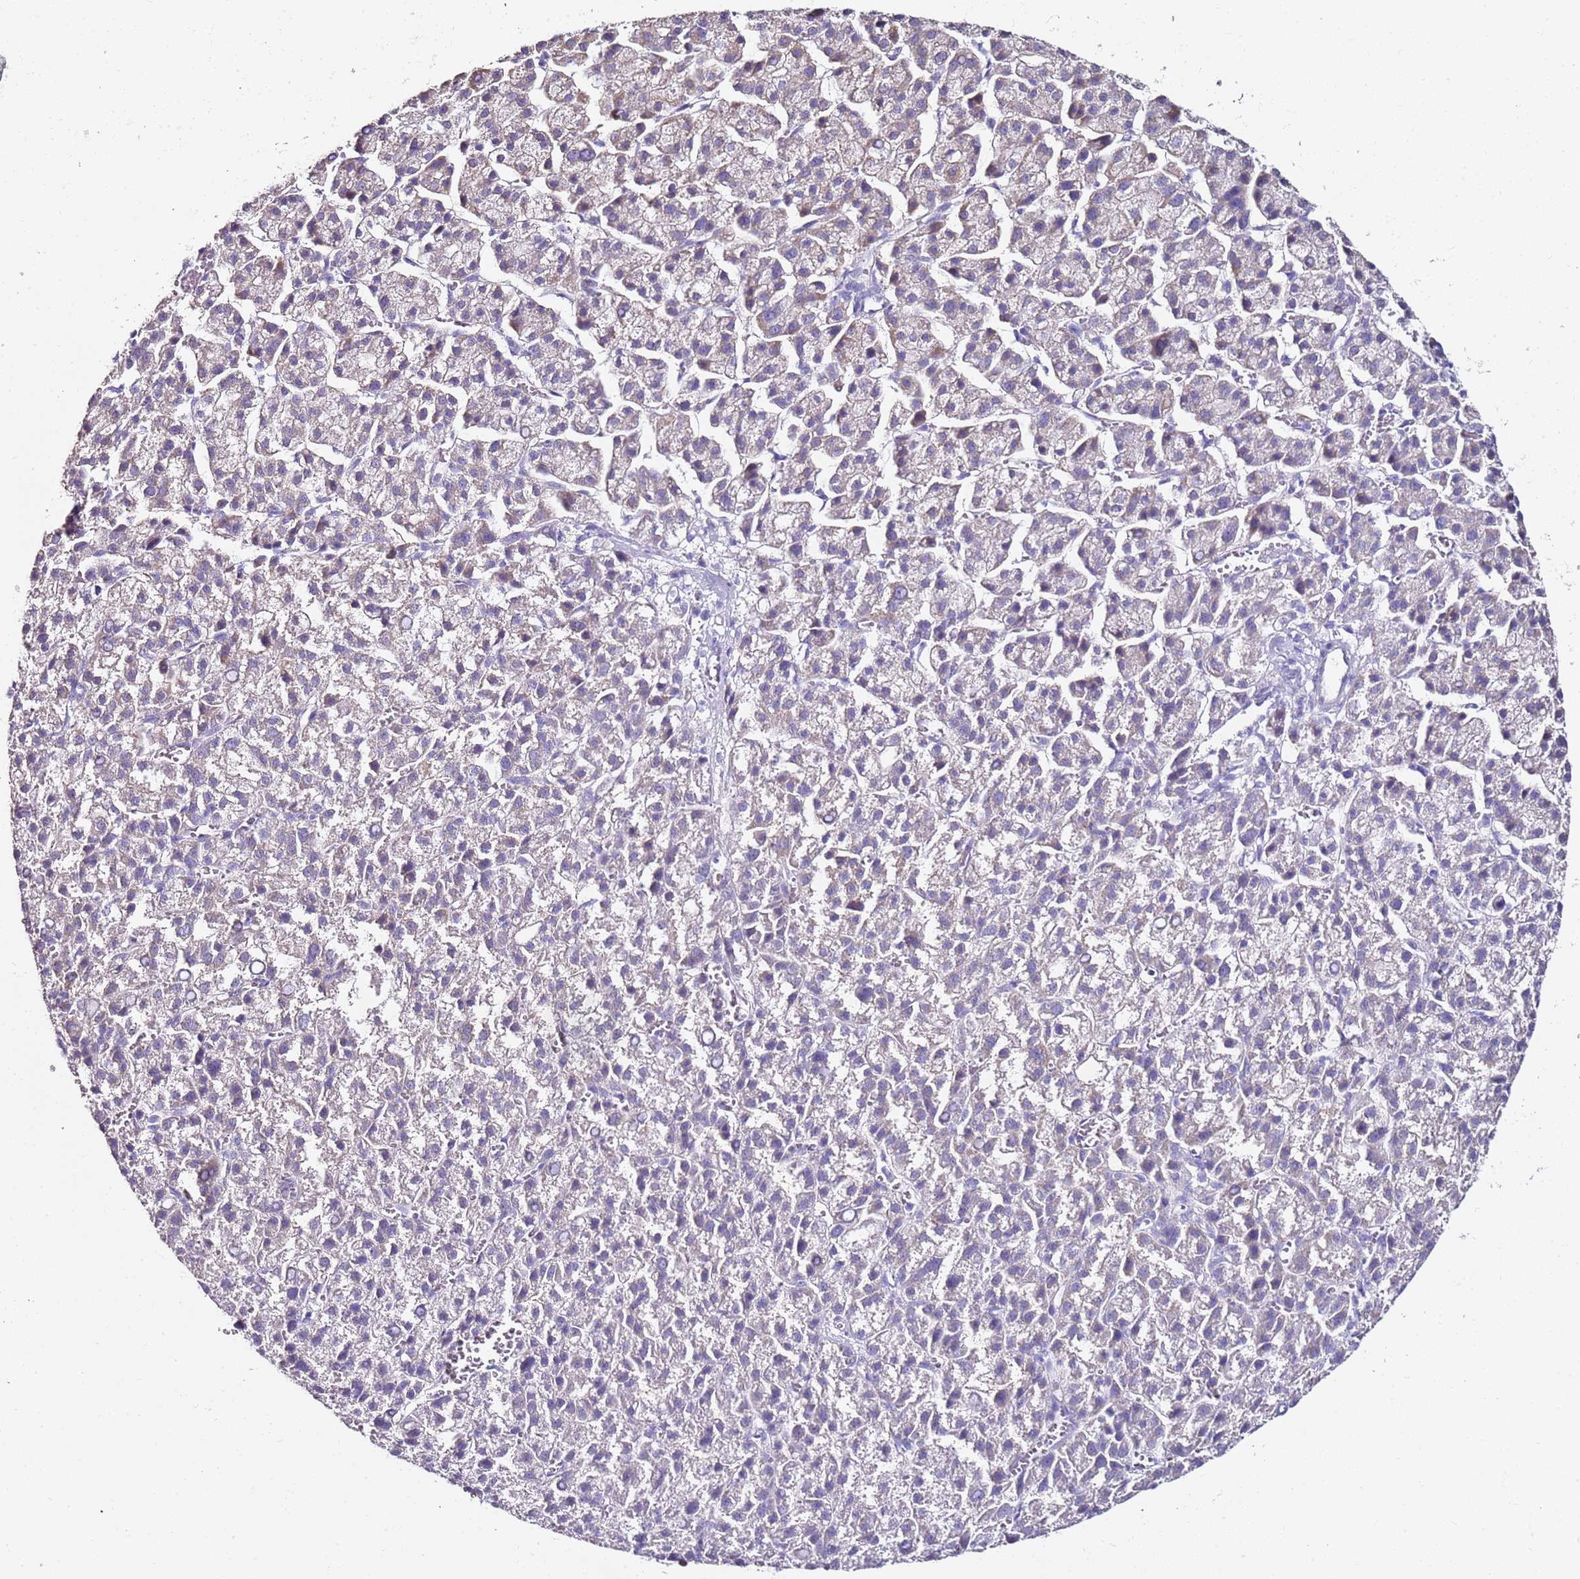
{"staining": {"intensity": "negative", "quantity": "none", "location": "none"}, "tissue": "liver cancer", "cell_type": "Tumor cells", "image_type": "cancer", "snomed": [{"axis": "morphology", "description": "Carcinoma, Hepatocellular, NOS"}, {"axis": "topography", "description": "Liver"}], "caption": "DAB immunohistochemical staining of liver hepatocellular carcinoma reveals no significant expression in tumor cells.", "gene": "MYBPC3", "patient": {"sex": "female", "age": 58}}